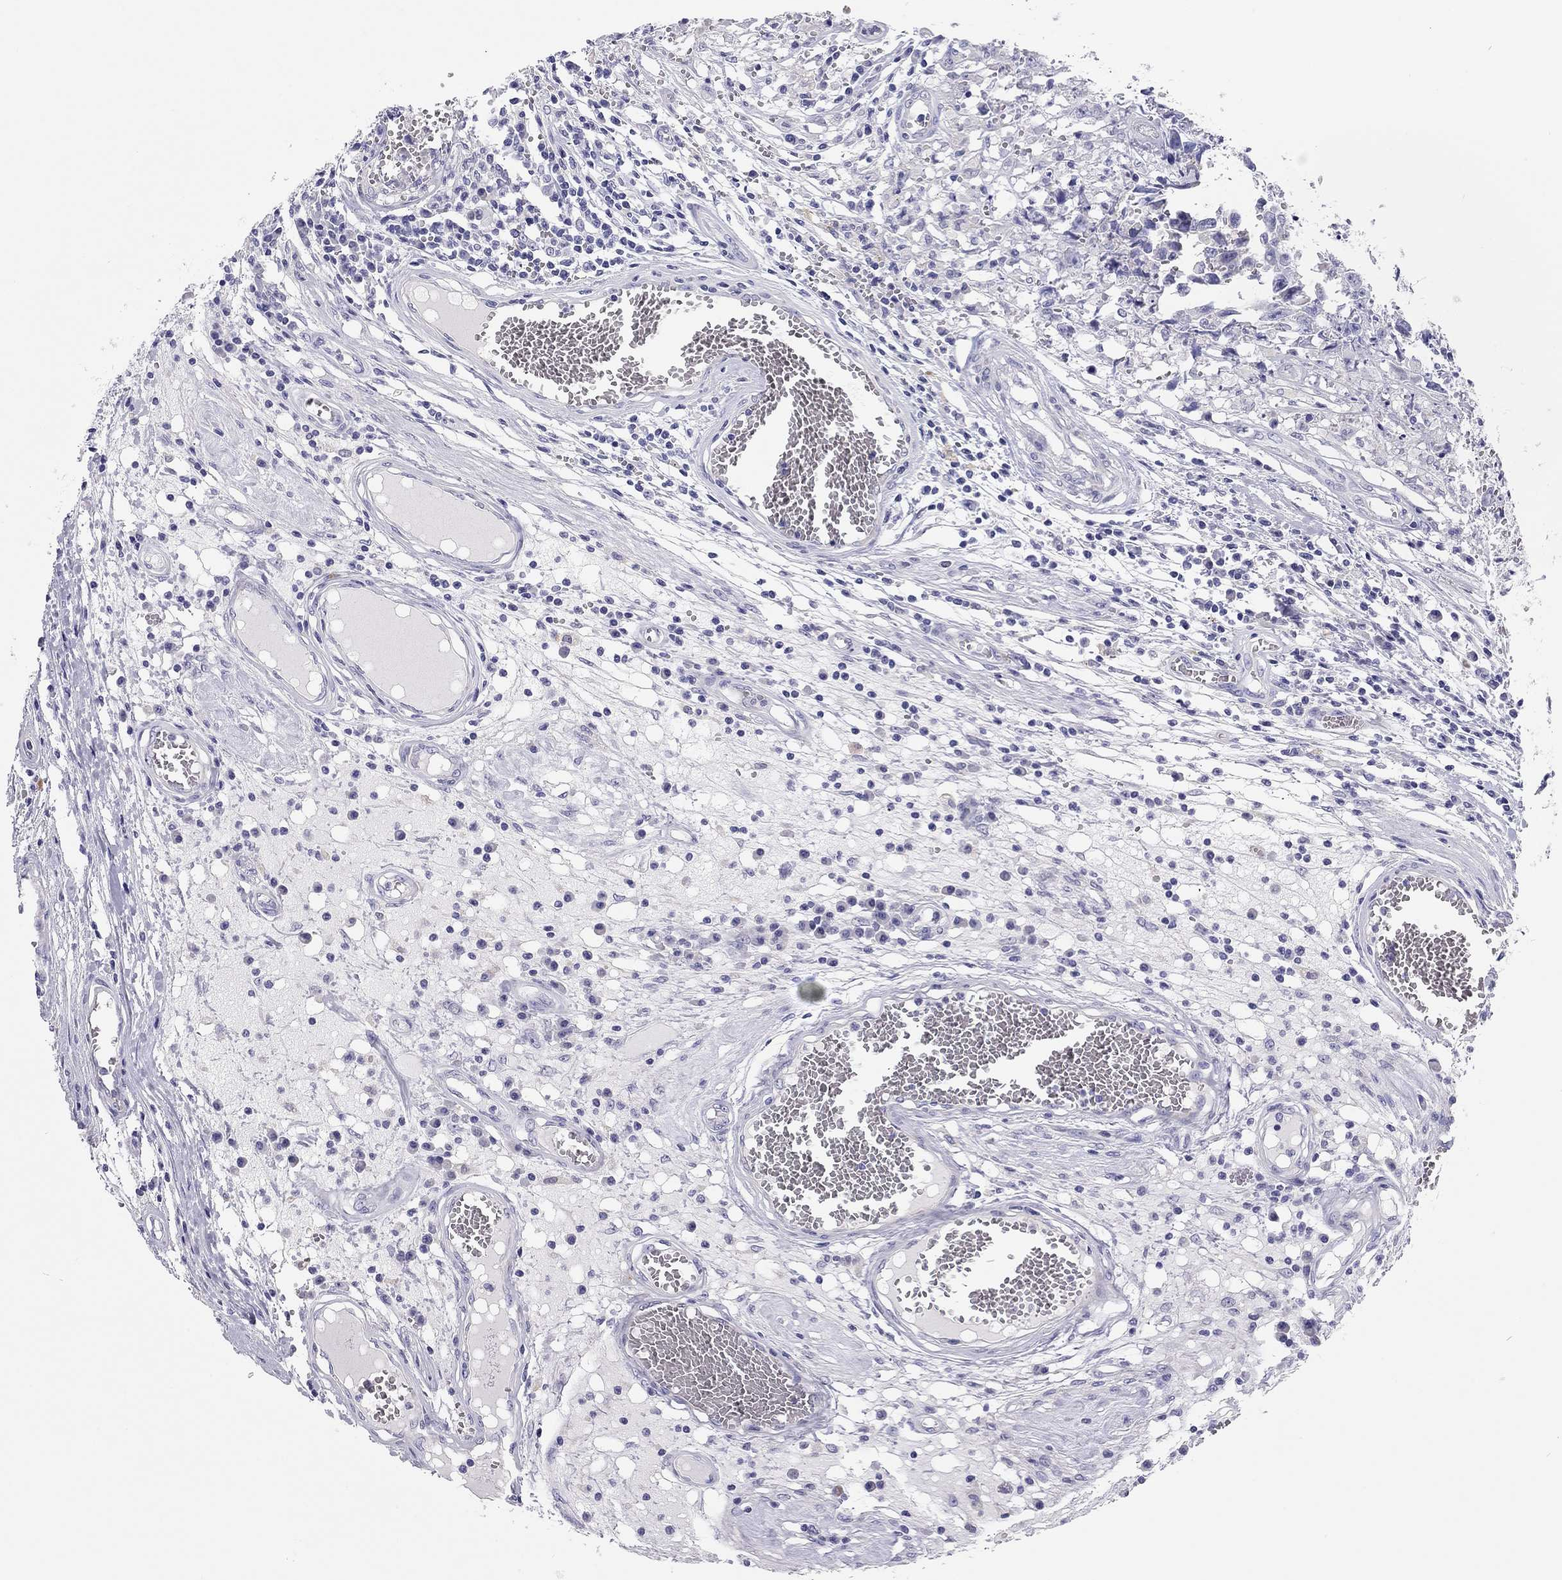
{"staining": {"intensity": "negative", "quantity": "none", "location": "none"}, "tissue": "testis cancer", "cell_type": "Tumor cells", "image_type": "cancer", "snomed": [{"axis": "morphology", "description": "Carcinoma, Embryonal, NOS"}, {"axis": "topography", "description": "Testis"}], "caption": "The image shows no significant positivity in tumor cells of testis embryonal carcinoma.", "gene": "SCARB1", "patient": {"sex": "male", "age": 36}}